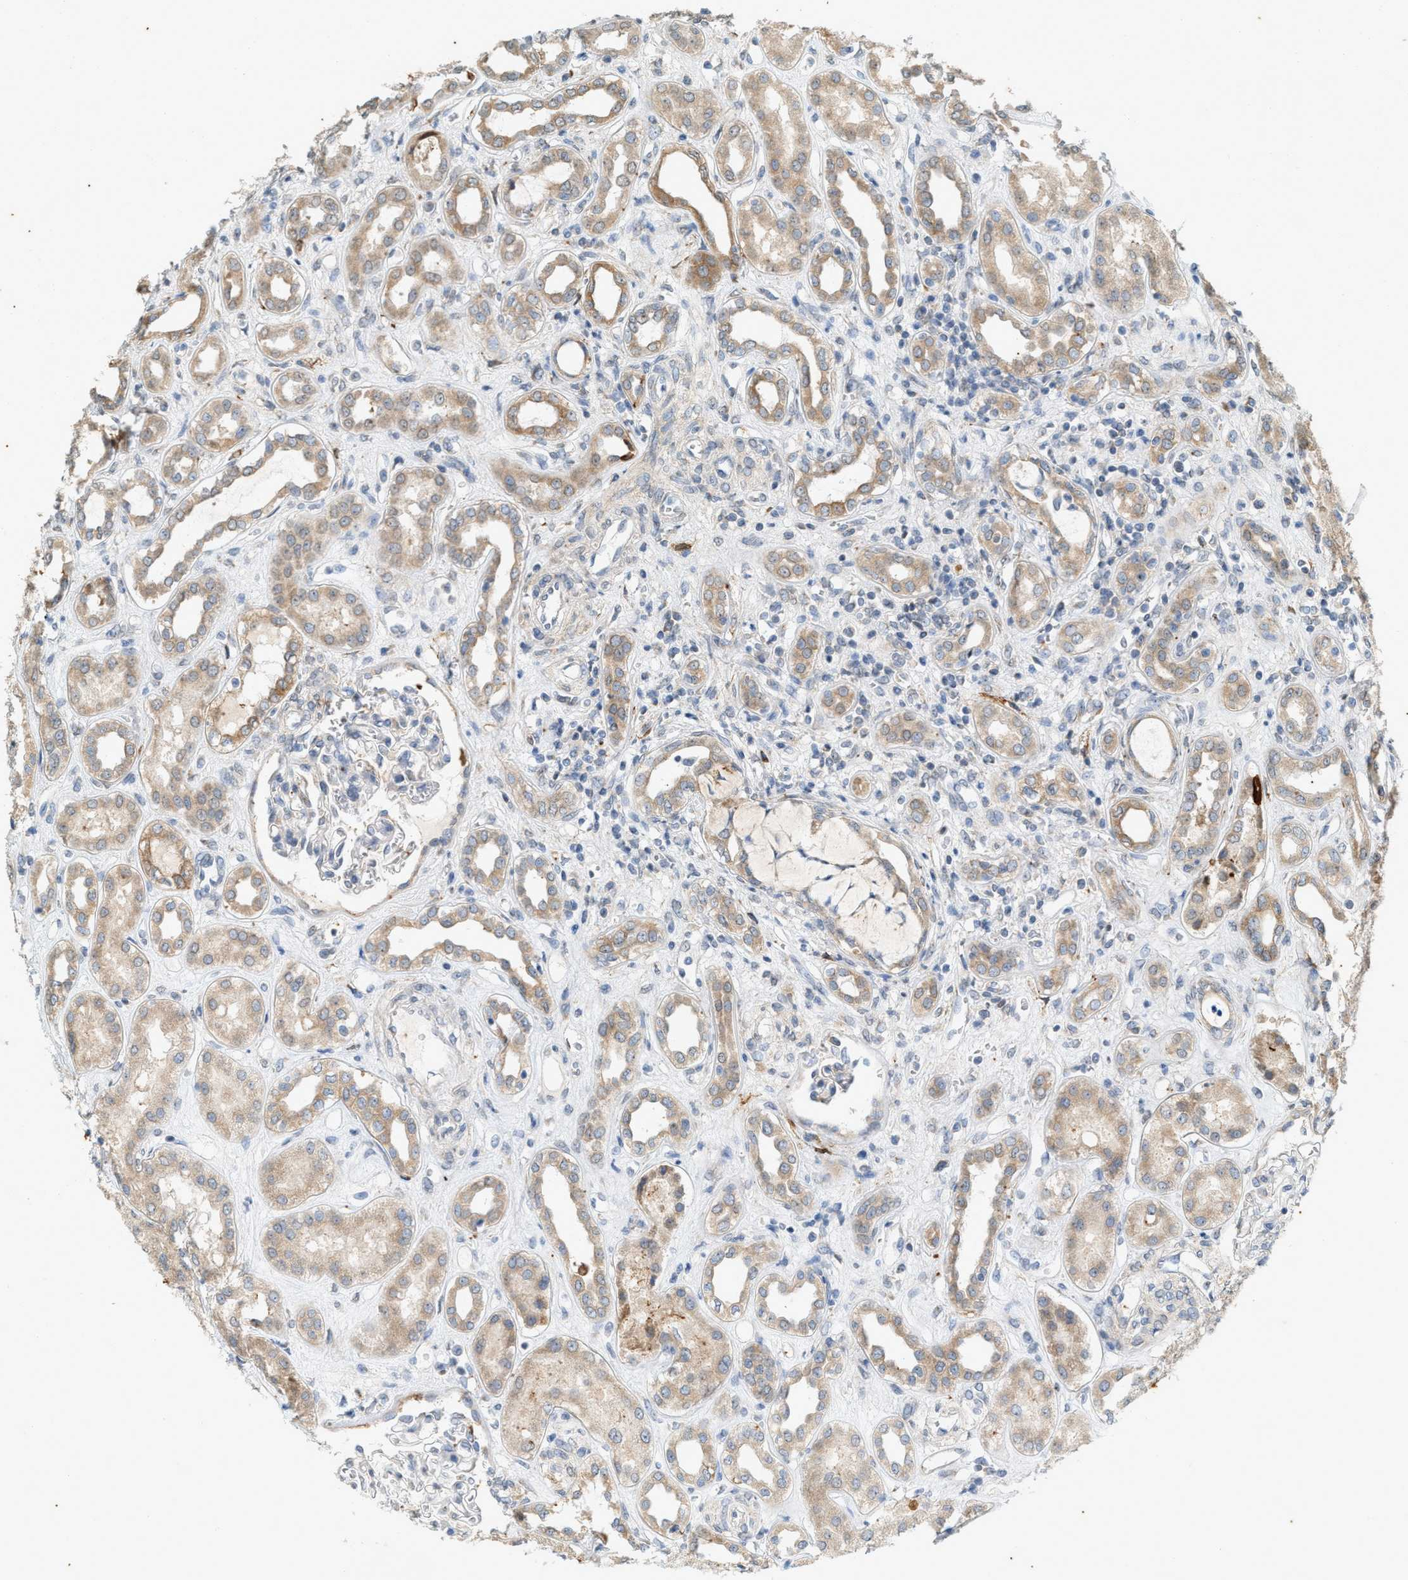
{"staining": {"intensity": "negative", "quantity": "none", "location": "none"}, "tissue": "kidney", "cell_type": "Cells in glomeruli", "image_type": "normal", "snomed": [{"axis": "morphology", "description": "Normal tissue, NOS"}, {"axis": "topography", "description": "Kidney"}], "caption": "A histopathology image of human kidney is negative for staining in cells in glomeruli.", "gene": "CHPF2", "patient": {"sex": "male", "age": 59}}